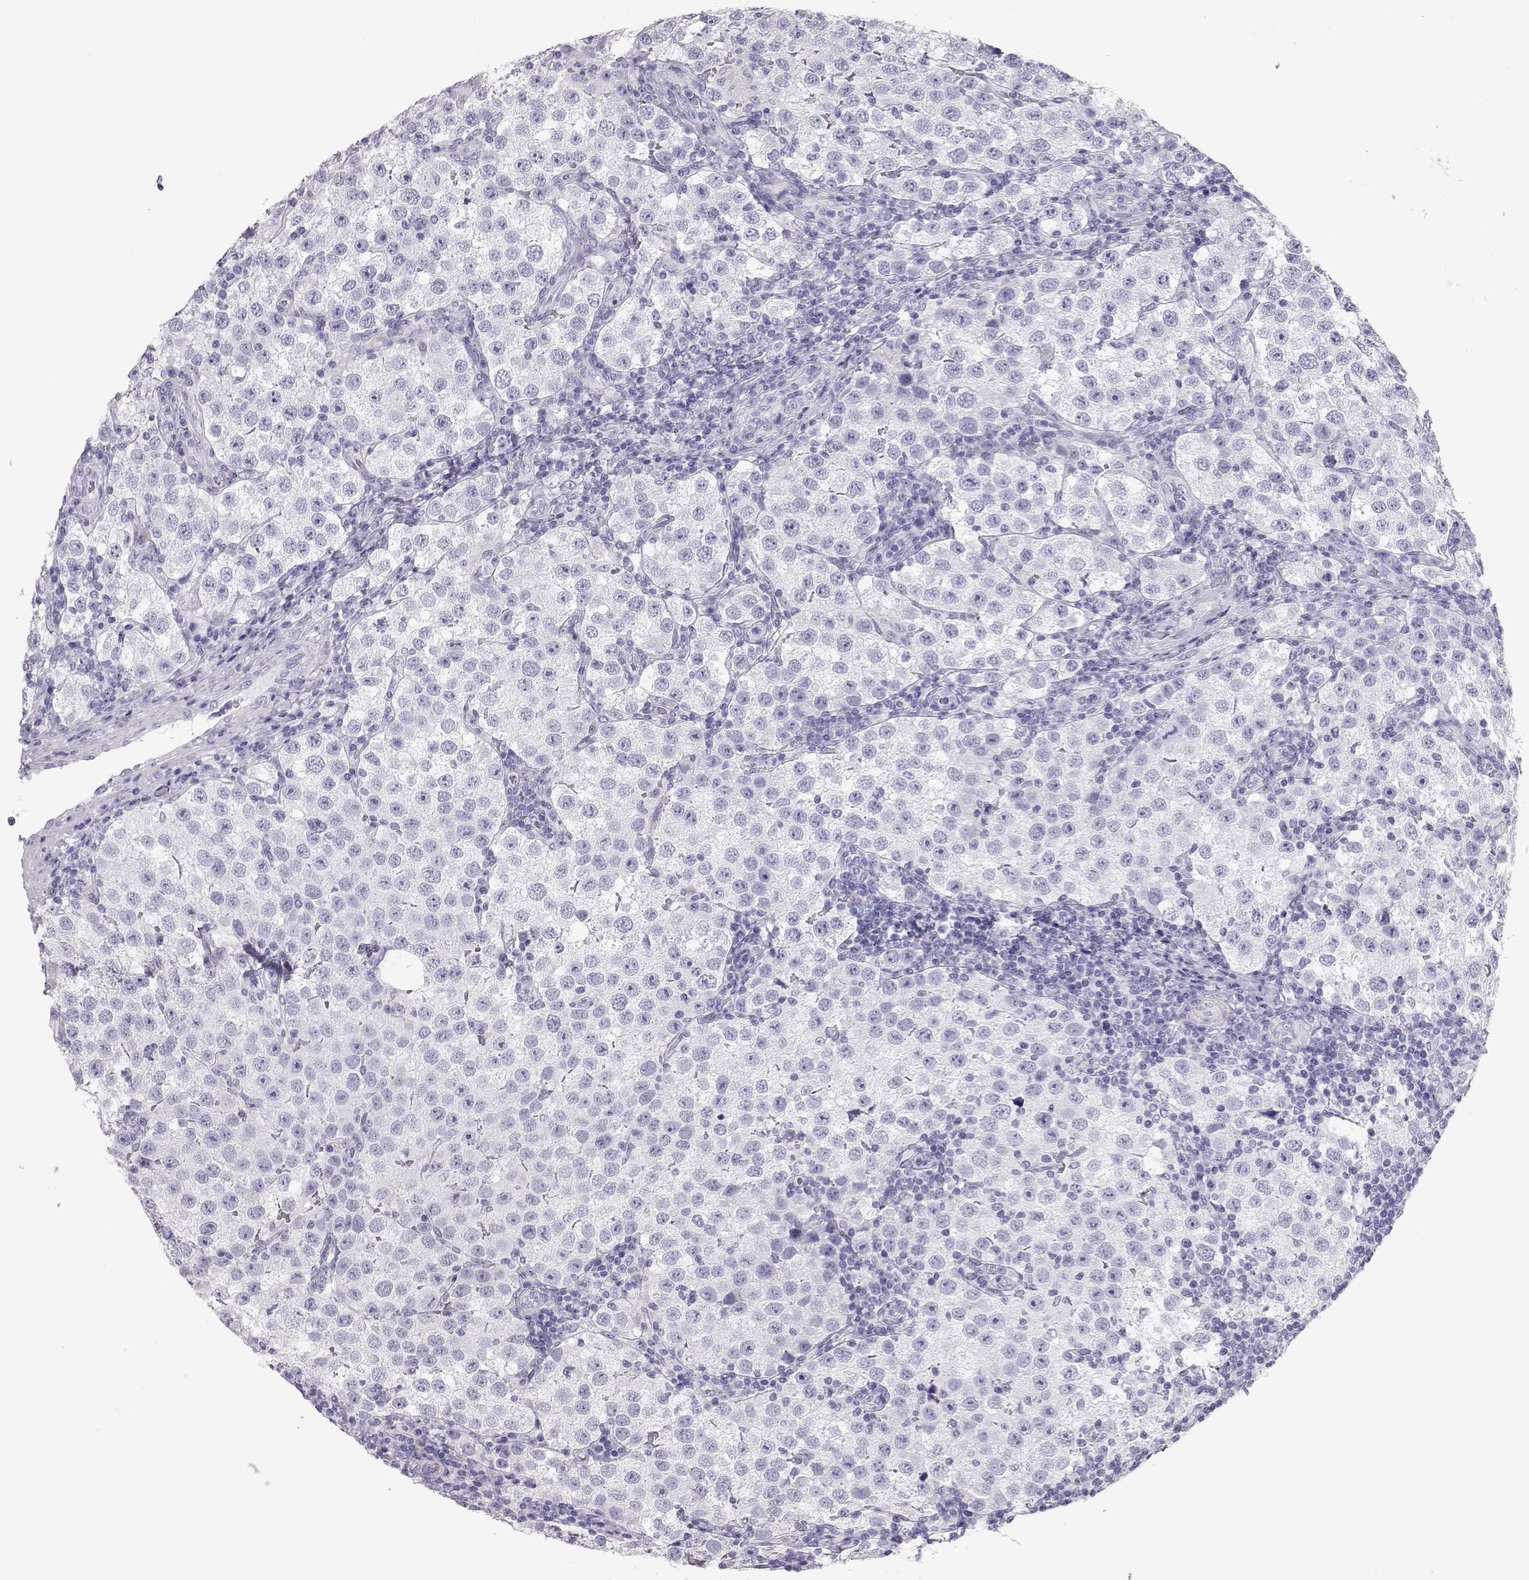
{"staining": {"intensity": "negative", "quantity": "none", "location": "none"}, "tissue": "testis cancer", "cell_type": "Tumor cells", "image_type": "cancer", "snomed": [{"axis": "morphology", "description": "Seminoma, NOS"}, {"axis": "topography", "description": "Testis"}], "caption": "Testis seminoma was stained to show a protein in brown. There is no significant positivity in tumor cells.", "gene": "RD3", "patient": {"sex": "male", "age": 37}}